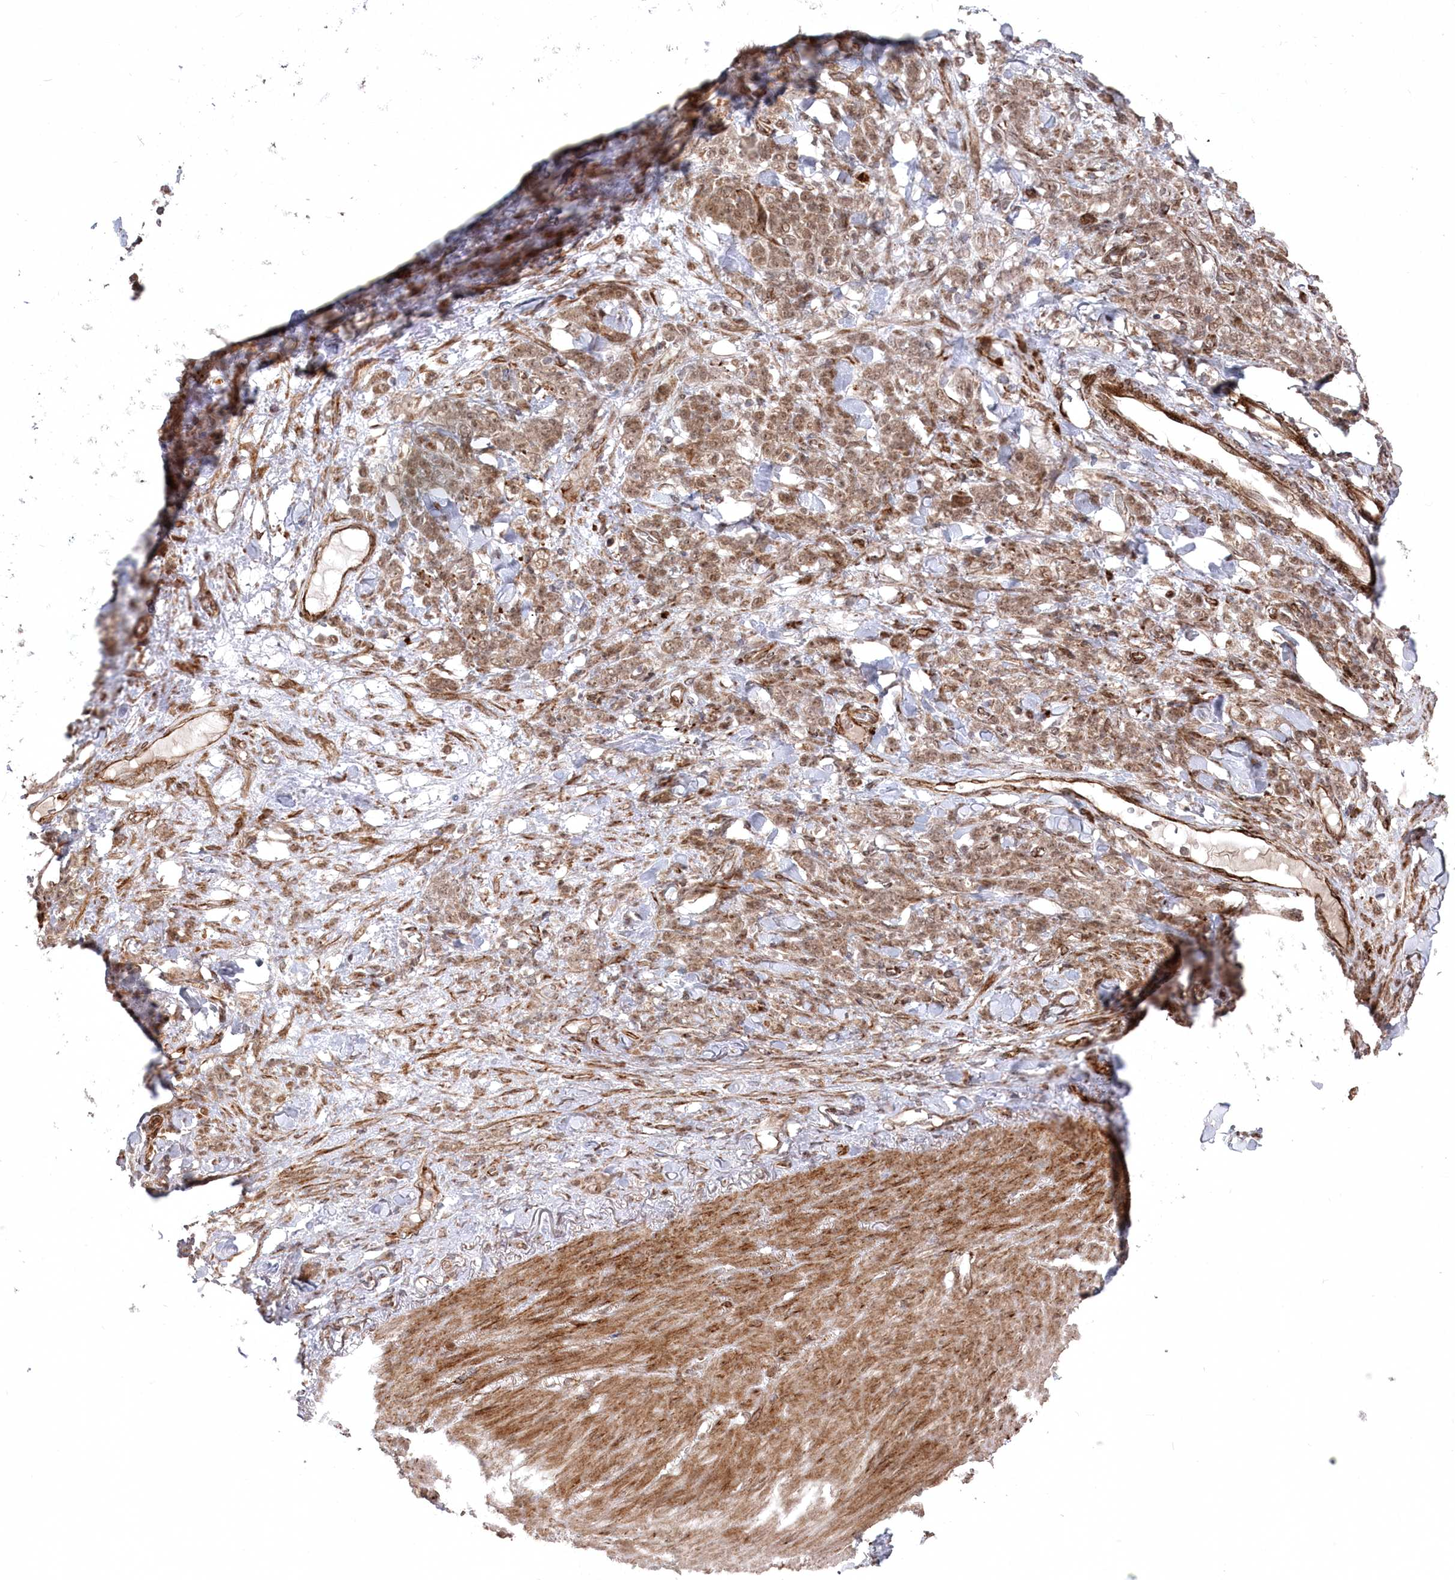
{"staining": {"intensity": "moderate", "quantity": ">75%", "location": "nuclear"}, "tissue": "stomach cancer", "cell_type": "Tumor cells", "image_type": "cancer", "snomed": [{"axis": "morphology", "description": "Normal tissue, NOS"}, {"axis": "morphology", "description": "Adenocarcinoma, NOS"}, {"axis": "topography", "description": "Stomach"}], "caption": "The immunohistochemical stain highlights moderate nuclear positivity in tumor cells of stomach cancer (adenocarcinoma) tissue. (Stains: DAB (3,3'-diaminobenzidine) in brown, nuclei in blue, Microscopy: brightfield microscopy at high magnification).", "gene": "POLR3A", "patient": {"sex": "male", "age": 82}}